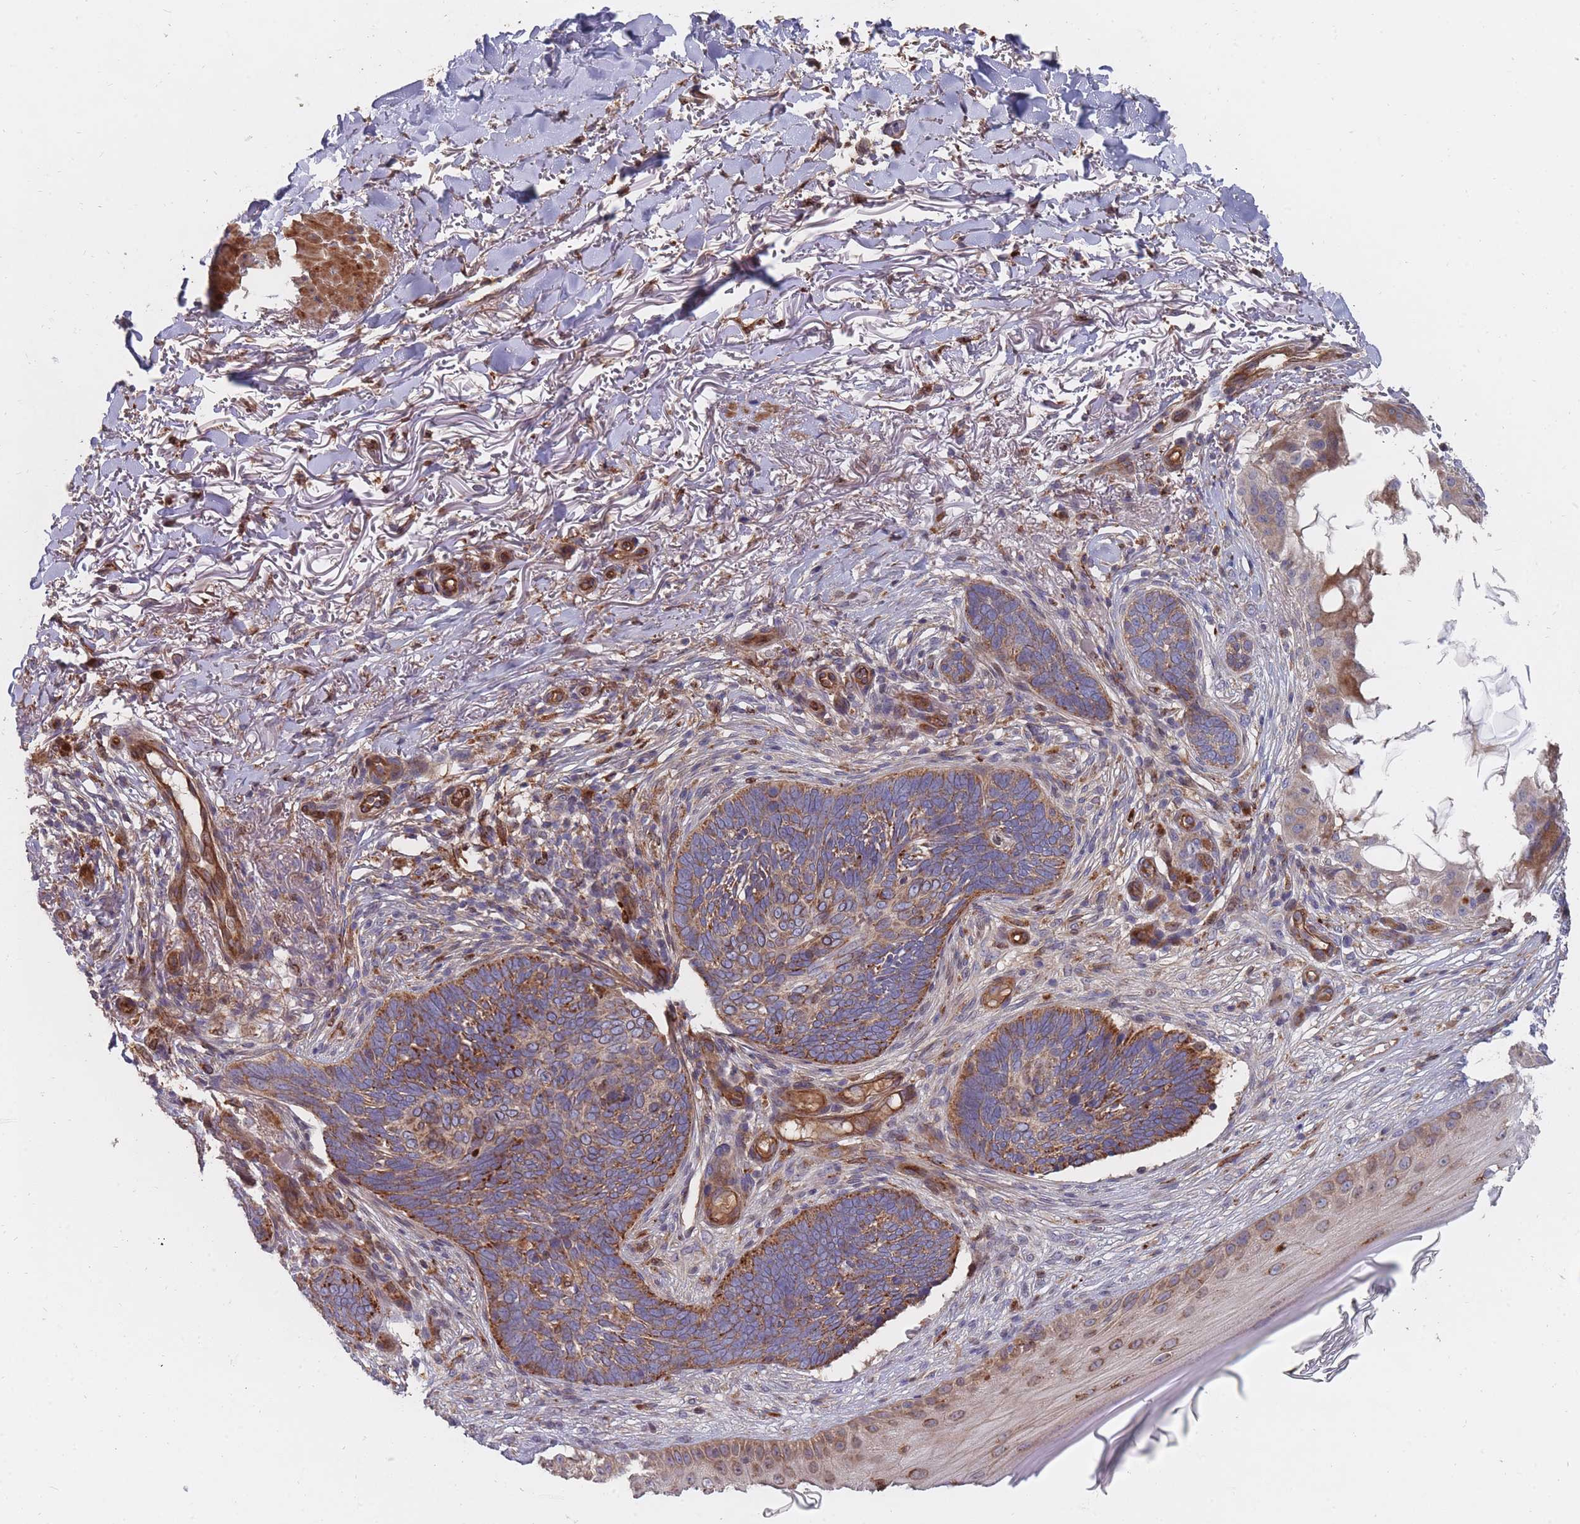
{"staining": {"intensity": "moderate", "quantity": ">75%", "location": "cytoplasmic/membranous"}, "tissue": "skin cancer", "cell_type": "Tumor cells", "image_type": "cancer", "snomed": [{"axis": "morphology", "description": "Normal tissue, NOS"}, {"axis": "morphology", "description": "Basal cell carcinoma"}, {"axis": "topography", "description": "Skin"}], "caption": "DAB (3,3'-diaminobenzidine) immunohistochemical staining of human skin cancer (basal cell carcinoma) demonstrates moderate cytoplasmic/membranous protein positivity in approximately >75% of tumor cells. Immunohistochemistry (ihc) stains the protein of interest in brown and the nuclei are stained blue.", "gene": "THSD7B", "patient": {"sex": "female", "age": 67}}